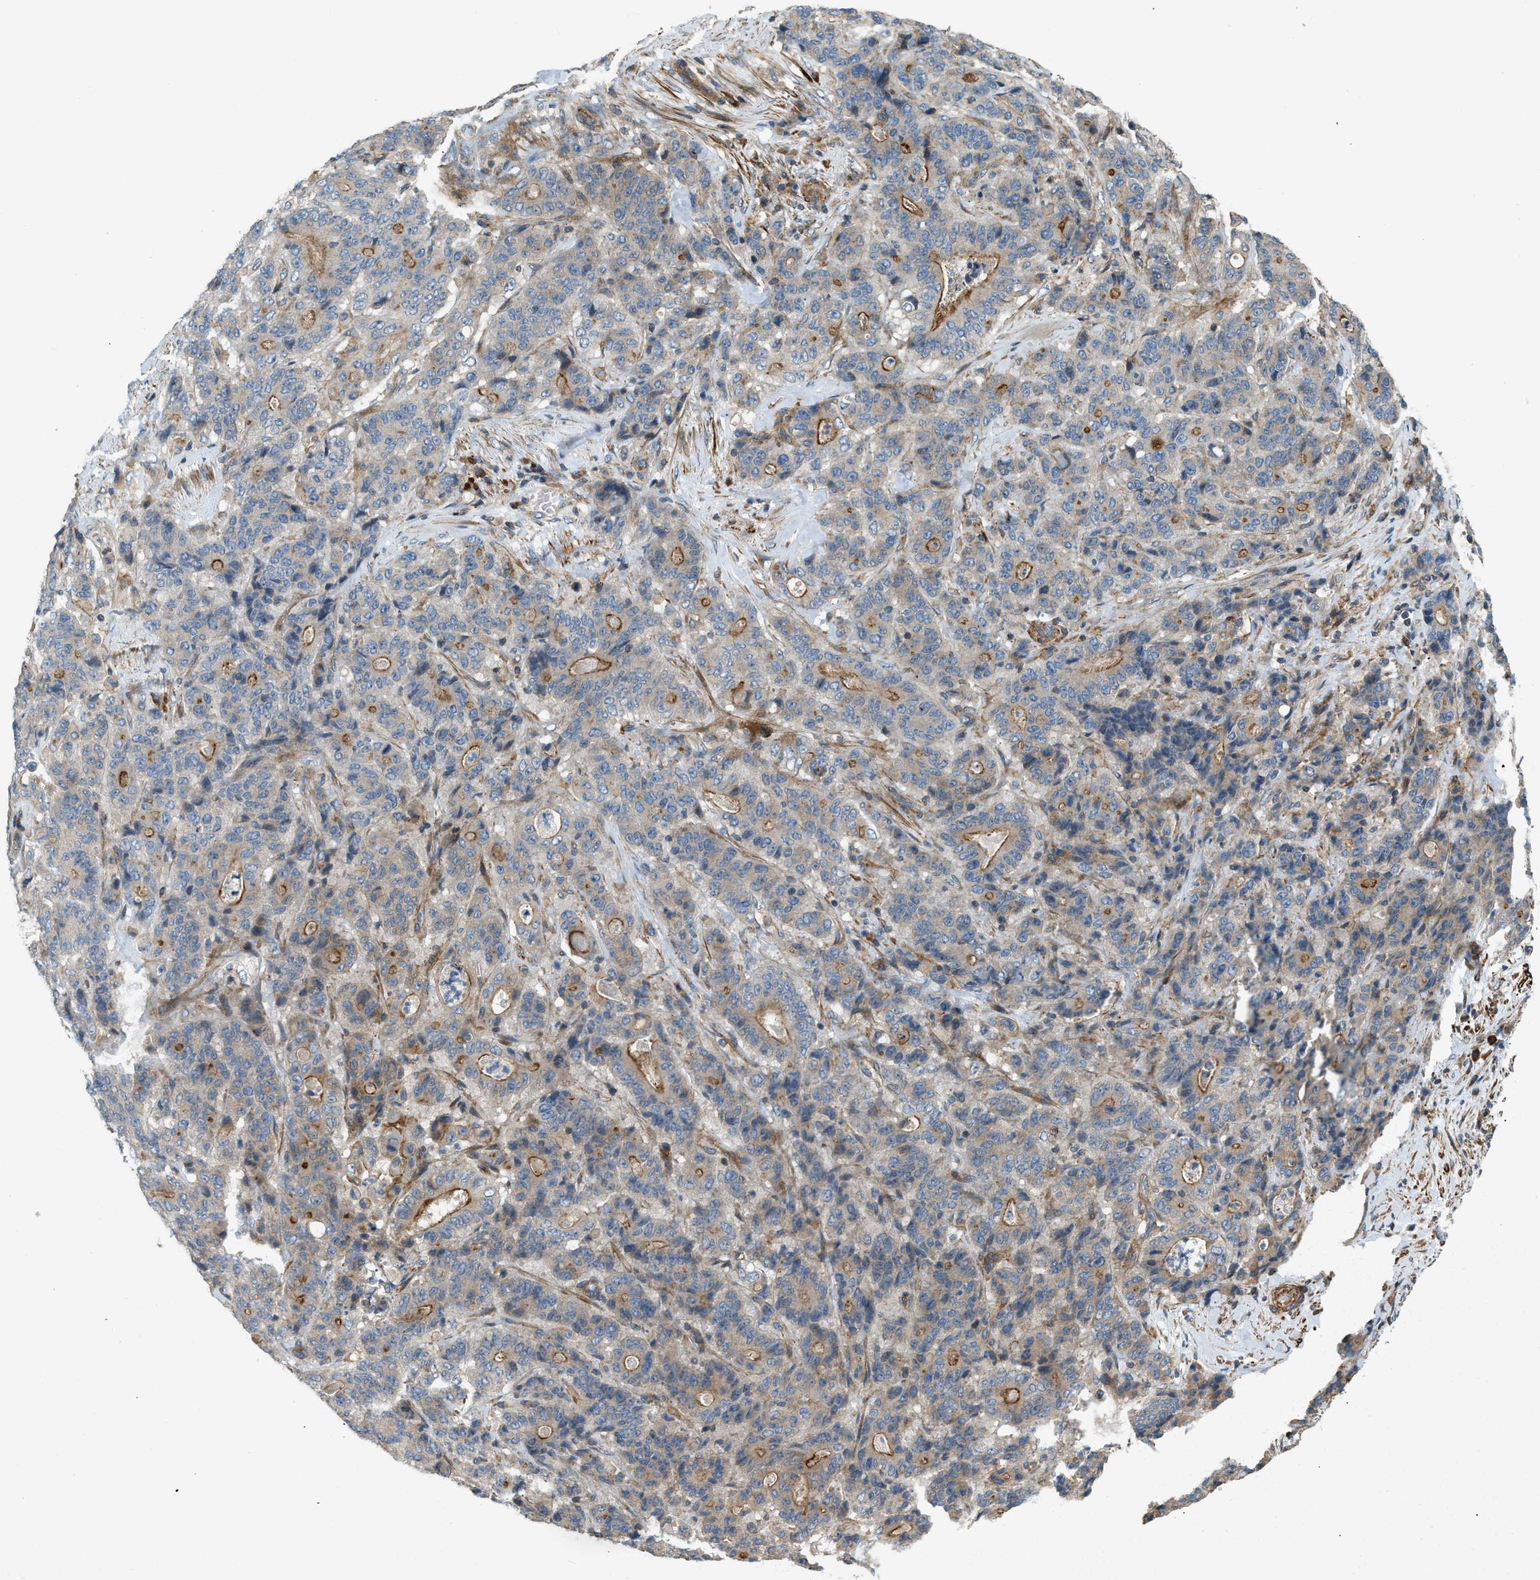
{"staining": {"intensity": "moderate", "quantity": "25%-75%", "location": "cytoplasmic/membranous"}, "tissue": "stomach cancer", "cell_type": "Tumor cells", "image_type": "cancer", "snomed": [{"axis": "morphology", "description": "Adenocarcinoma, NOS"}, {"axis": "topography", "description": "Stomach"}], "caption": "Protein staining exhibits moderate cytoplasmic/membranous staining in approximately 25%-75% of tumor cells in adenocarcinoma (stomach). Nuclei are stained in blue.", "gene": "BTN3A2", "patient": {"sex": "female", "age": 73}}